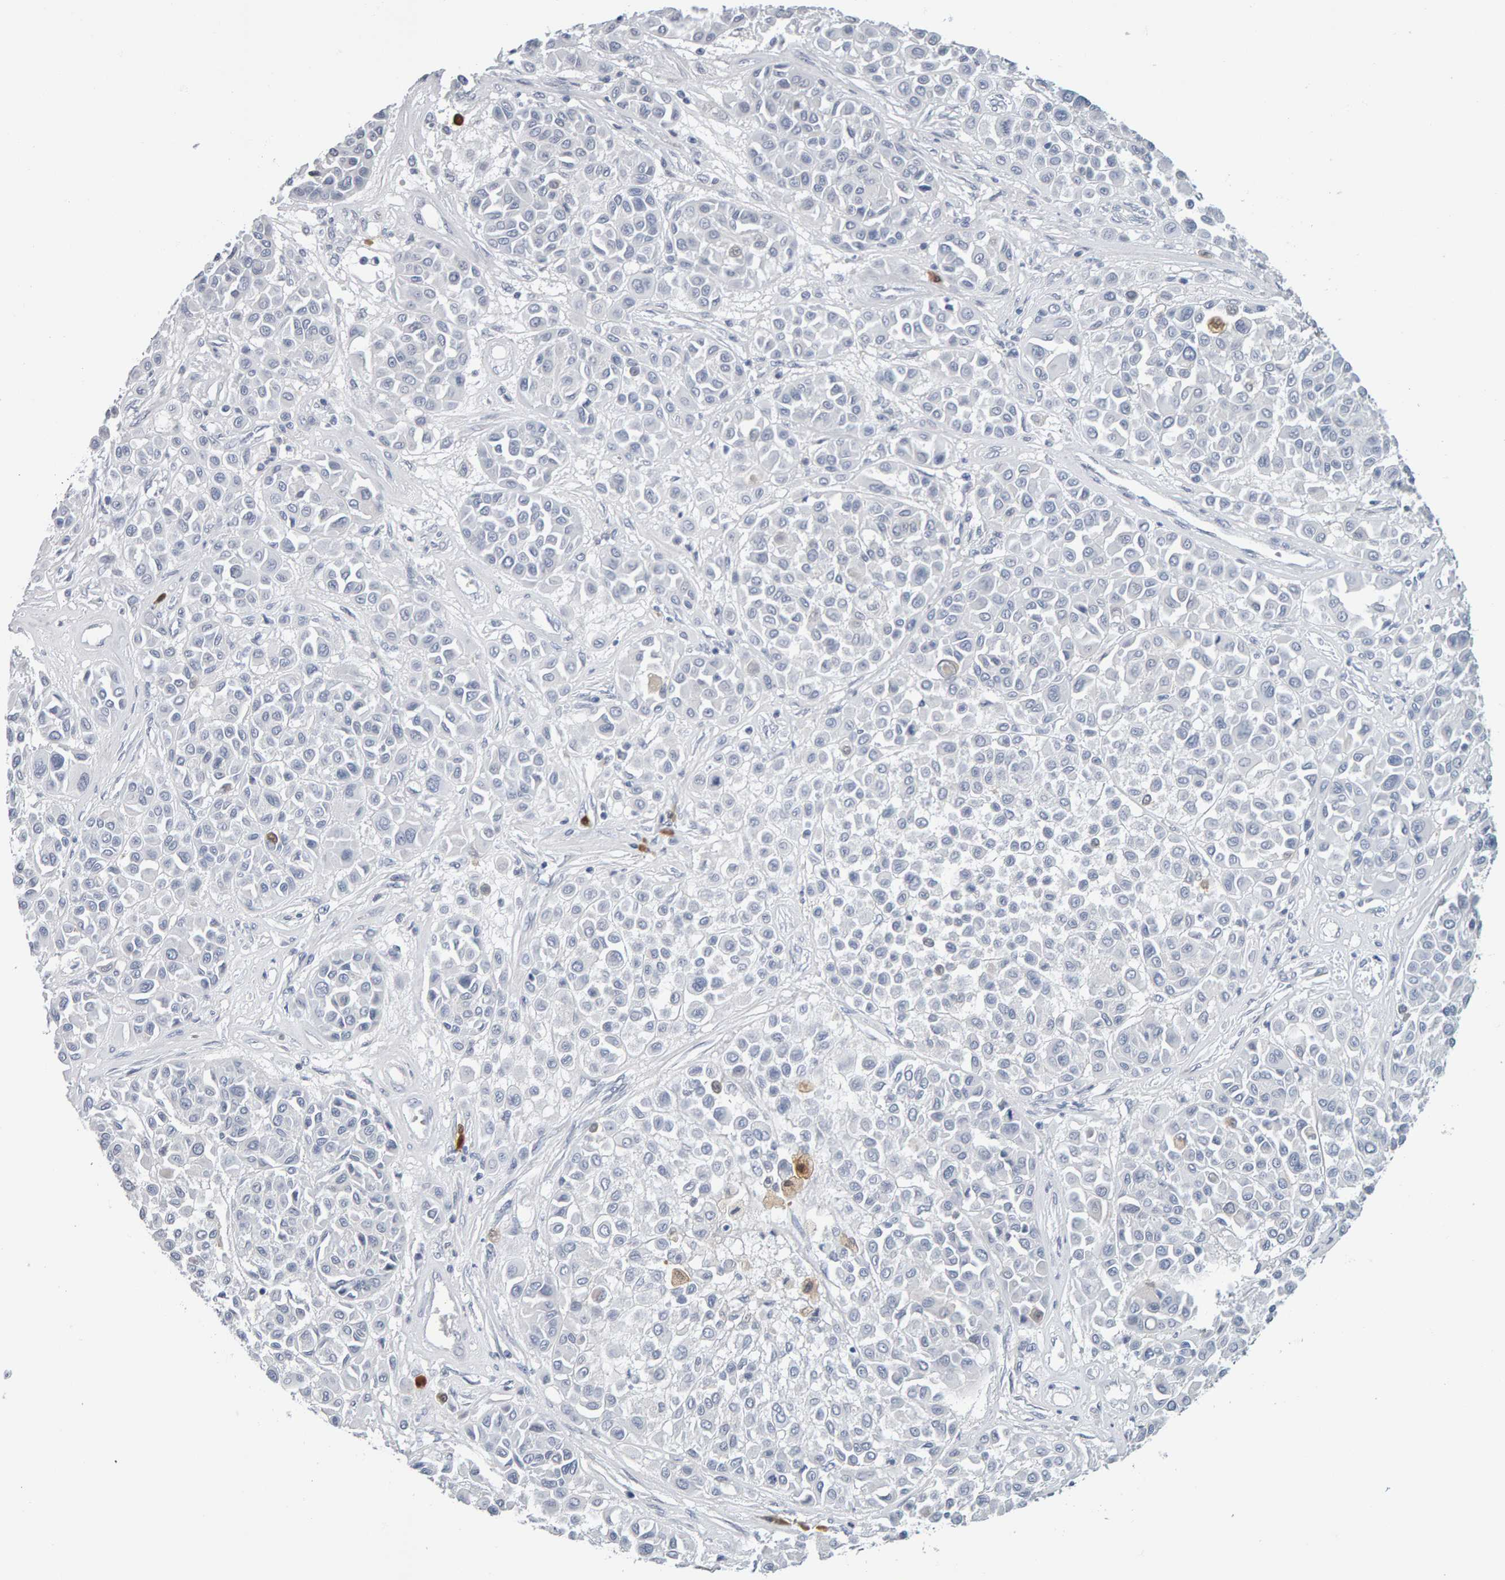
{"staining": {"intensity": "negative", "quantity": "none", "location": "none"}, "tissue": "melanoma", "cell_type": "Tumor cells", "image_type": "cancer", "snomed": [{"axis": "morphology", "description": "Malignant melanoma, Metastatic site"}, {"axis": "topography", "description": "Soft tissue"}], "caption": "The IHC micrograph has no significant positivity in tumor cells of melanoma tissue.", "gene": "CTH", "patient": {"sex": "male", "age": 41}}